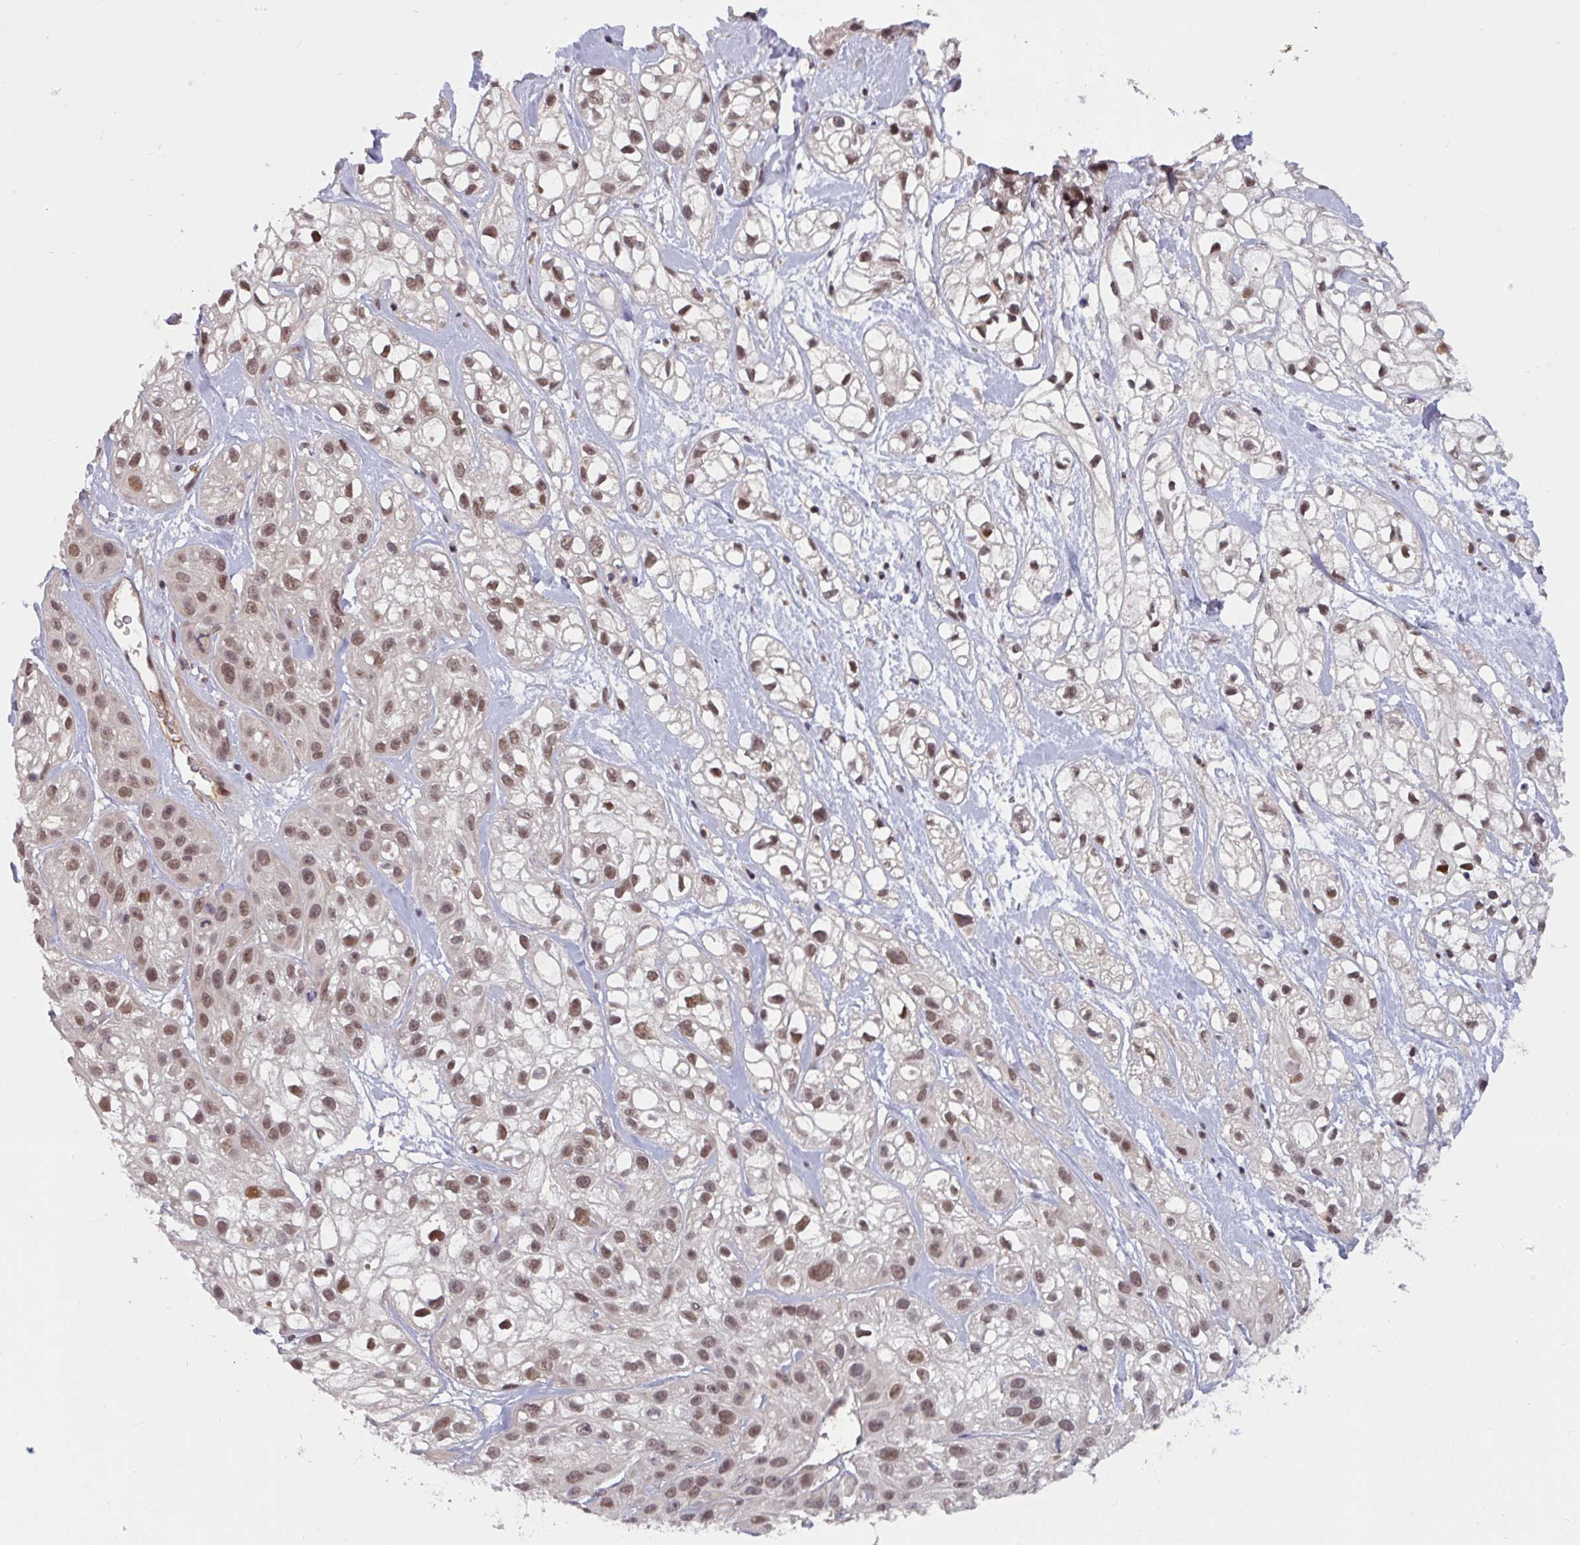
{"staining": {"intensity": "moderate", "quantity": ">75%", "location": "nuclear"}, "tissue": "skin cancer", "cell_type": "Tumor cells", "image_type": "cancer", "snomed": [{"axis": "morphology", "description": "Squamous cell carcinoma, NOS"}, {"axis": "topography", "description": "Skin"}], "caption": "A micrograph of skin cancer stained for a protein shows moderate nuclear brown staining in tumor cells.", "gene": "KLF2", "patient": {"sex": "male", "age": 82}}